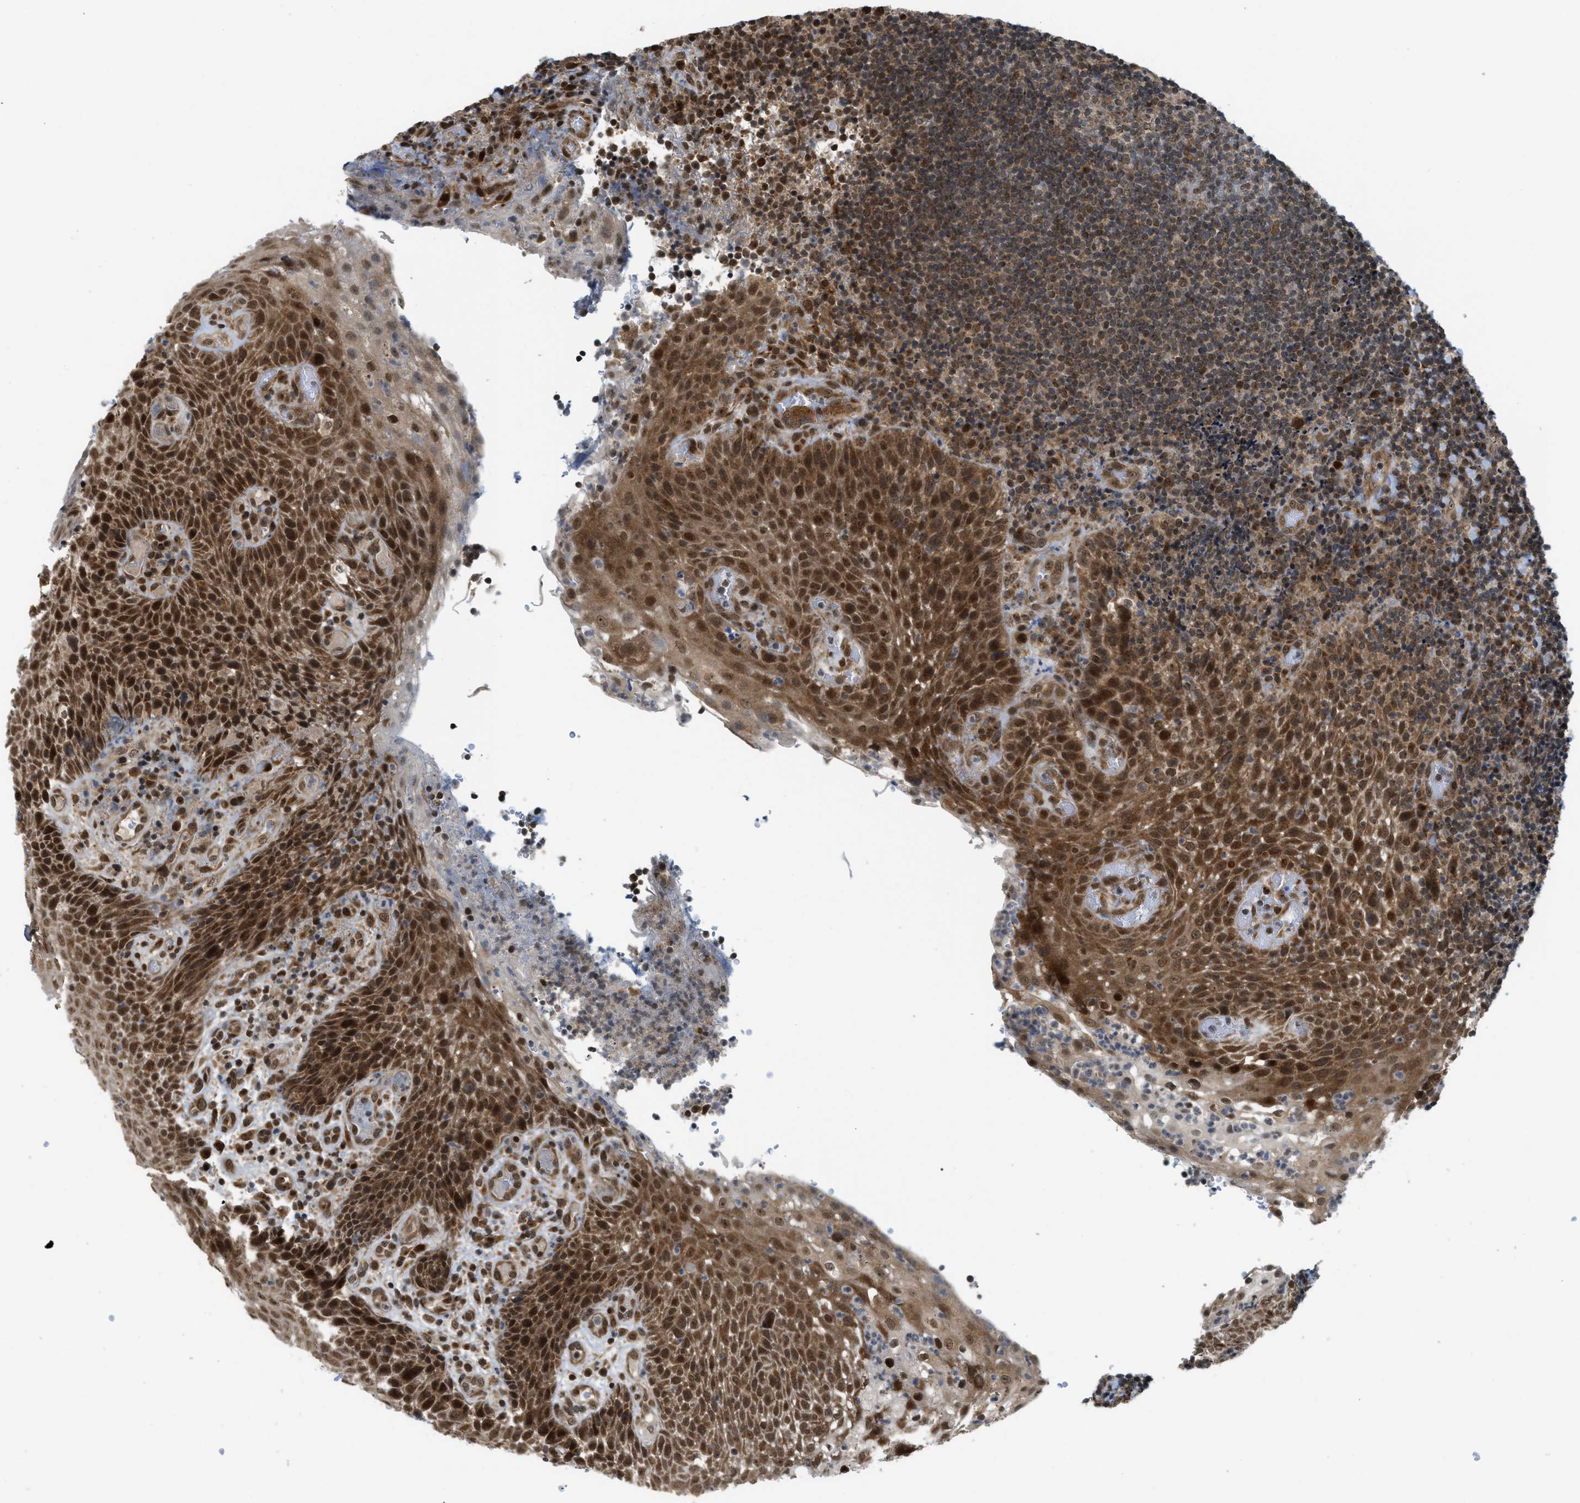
{"staining": {"intensity": "moderate", "quantity": "25%-75%", "location": "nuclear"}, "tissue": "lymphoma", "cell_type": "Tumor cells", "image_type": "cancer", "snomed": [{"axis": "morphology", "description": "Malignant lymphoma, non-Hodgkin's type, High grade"}, {"axis": "topography", "description": "Tonsil"}], "caption": "A photomicrograph of human malignant lymphoma, non-Hodgkin's type (high-grade) stained for a protein reveals moderate nuclear brown staining in tumor cells.", "gene": "TACC1", "patient": {"sex": "female", "age": 36}}